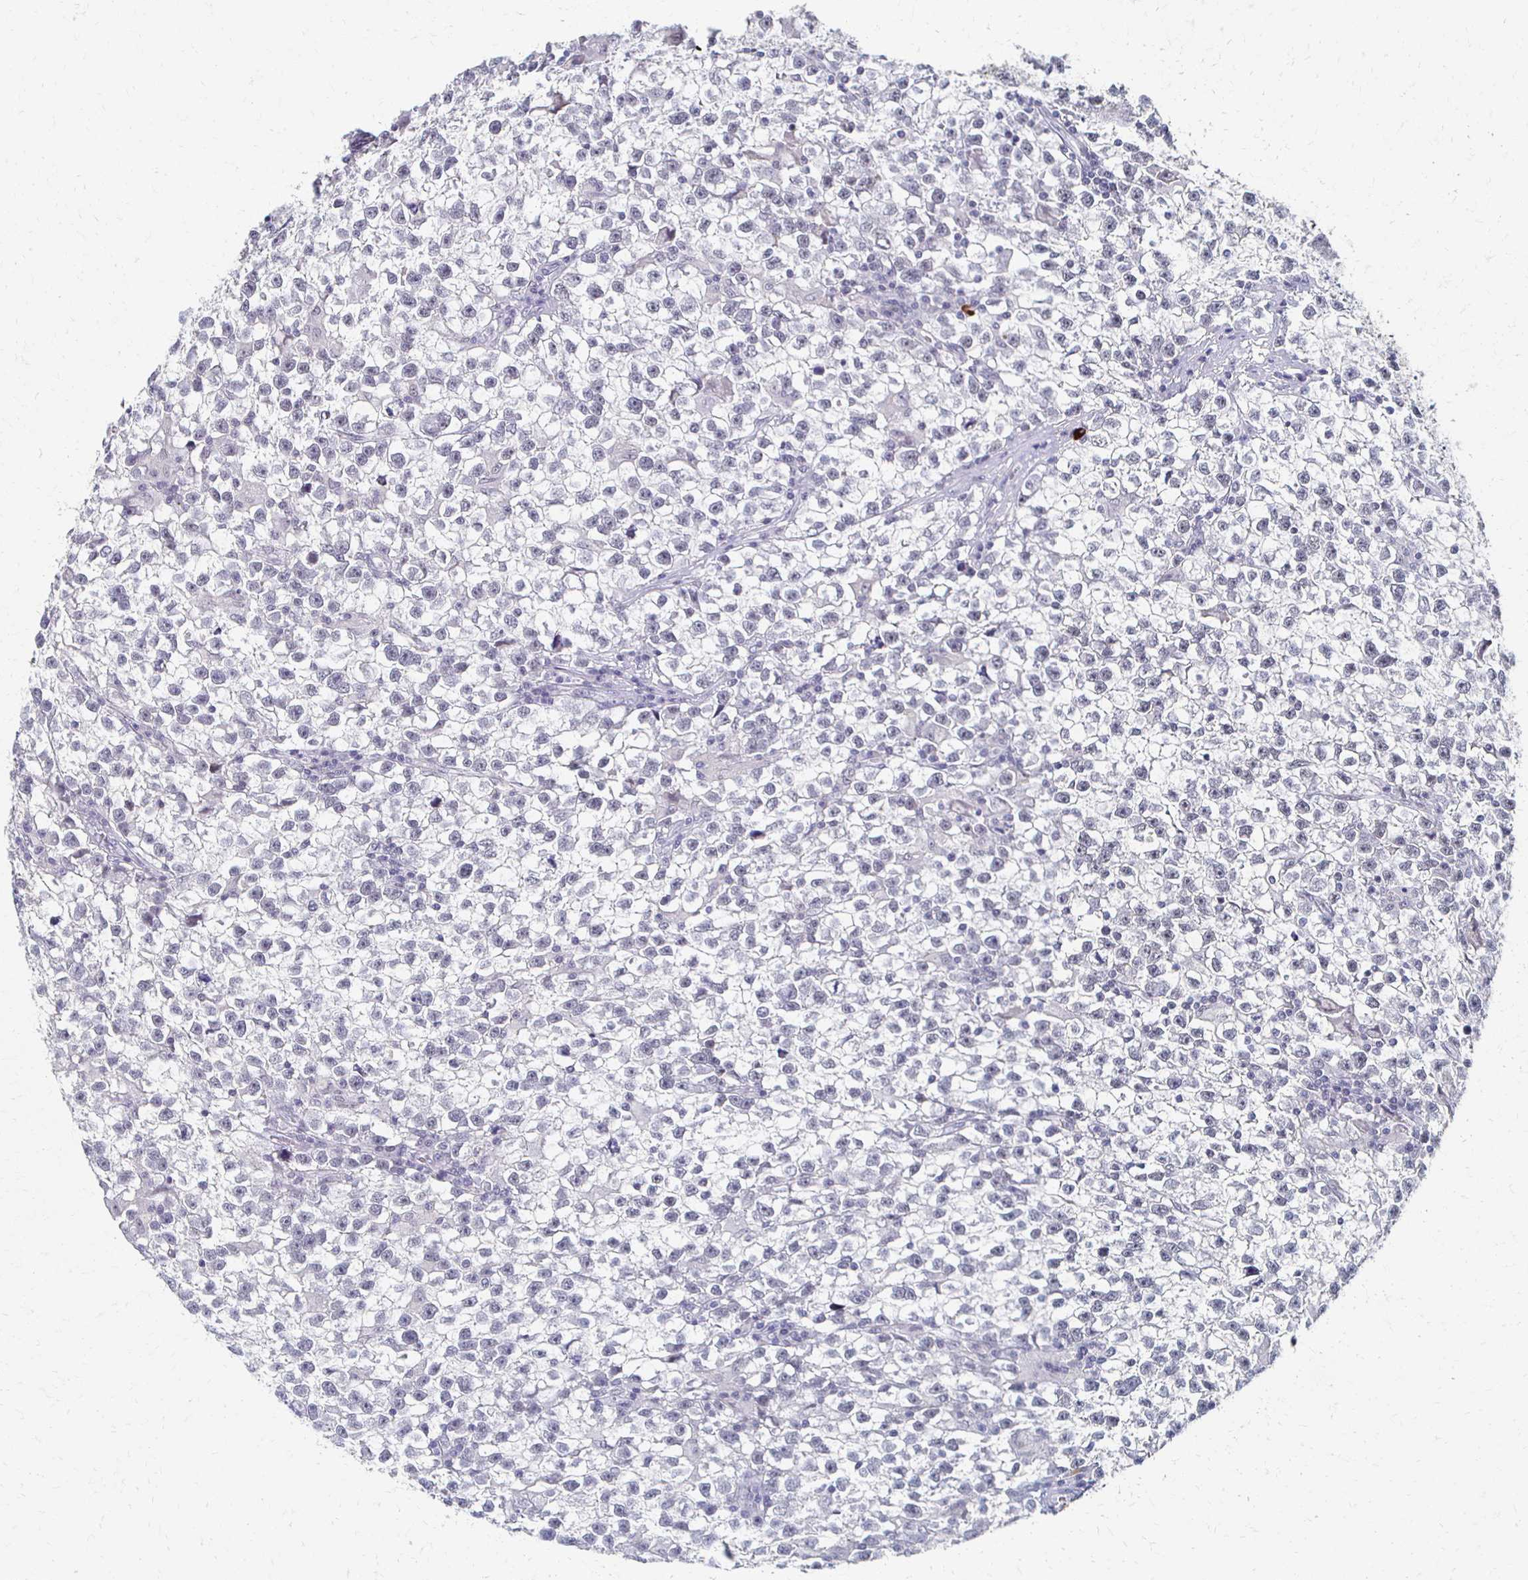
{"staining": {"intensity": "negative", "quantity": "none", "location": "none"}, "tissue": "testis cancer", "cell_type": "Tumor cells", "image_type": "cancer", "snomed": [{"axis": "morphology", "description": "Seminoma, NOS"}, {"axis": "topography", "description": "Testis"}], "caption": "IHC histopathology image of human seminoma (testis) stained for a protein (brown), which exhibits no positivity in tumor cells.", "gene": "CXCR2", "patient": {"sex": "male", "age": 31}}